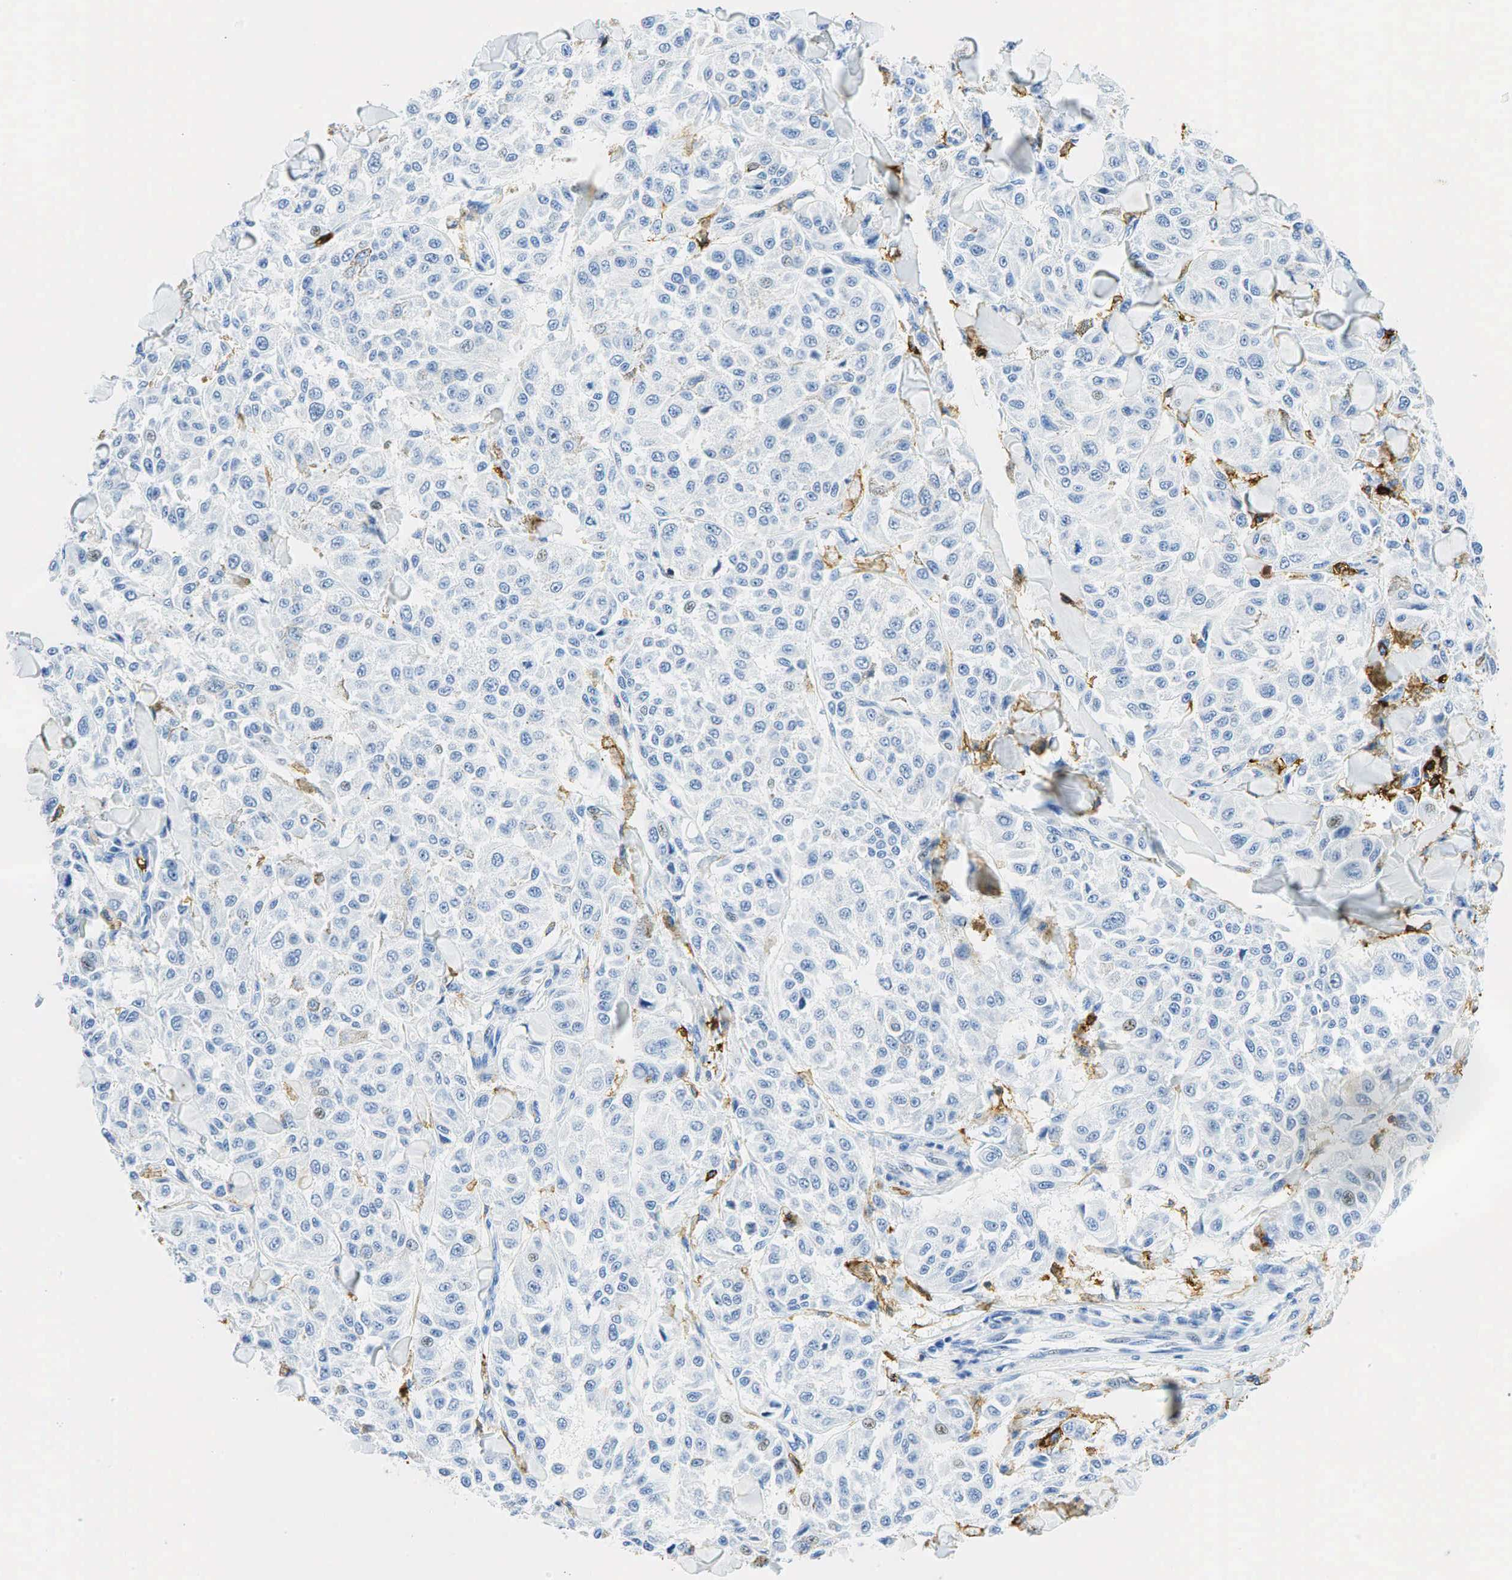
{"staining": {"intensity": "negative", "quantity": "none", "location": "none"}, "tissue": "melanoma", "cell_type": "Tumor cells", "image_type": "cancer", "snomed": [{"axis": "morphology", "description": "Malignant melanoma, NOS"}, {"axis": "topography", "description": "Skin"}], "caption": "This is an immunohistochemistry (IHC) micrograph of human malignant melanoma. There is no positivity in tumor cells.", "gene": "PTPRC", "patient": {"sex": "female", "age": 64}}